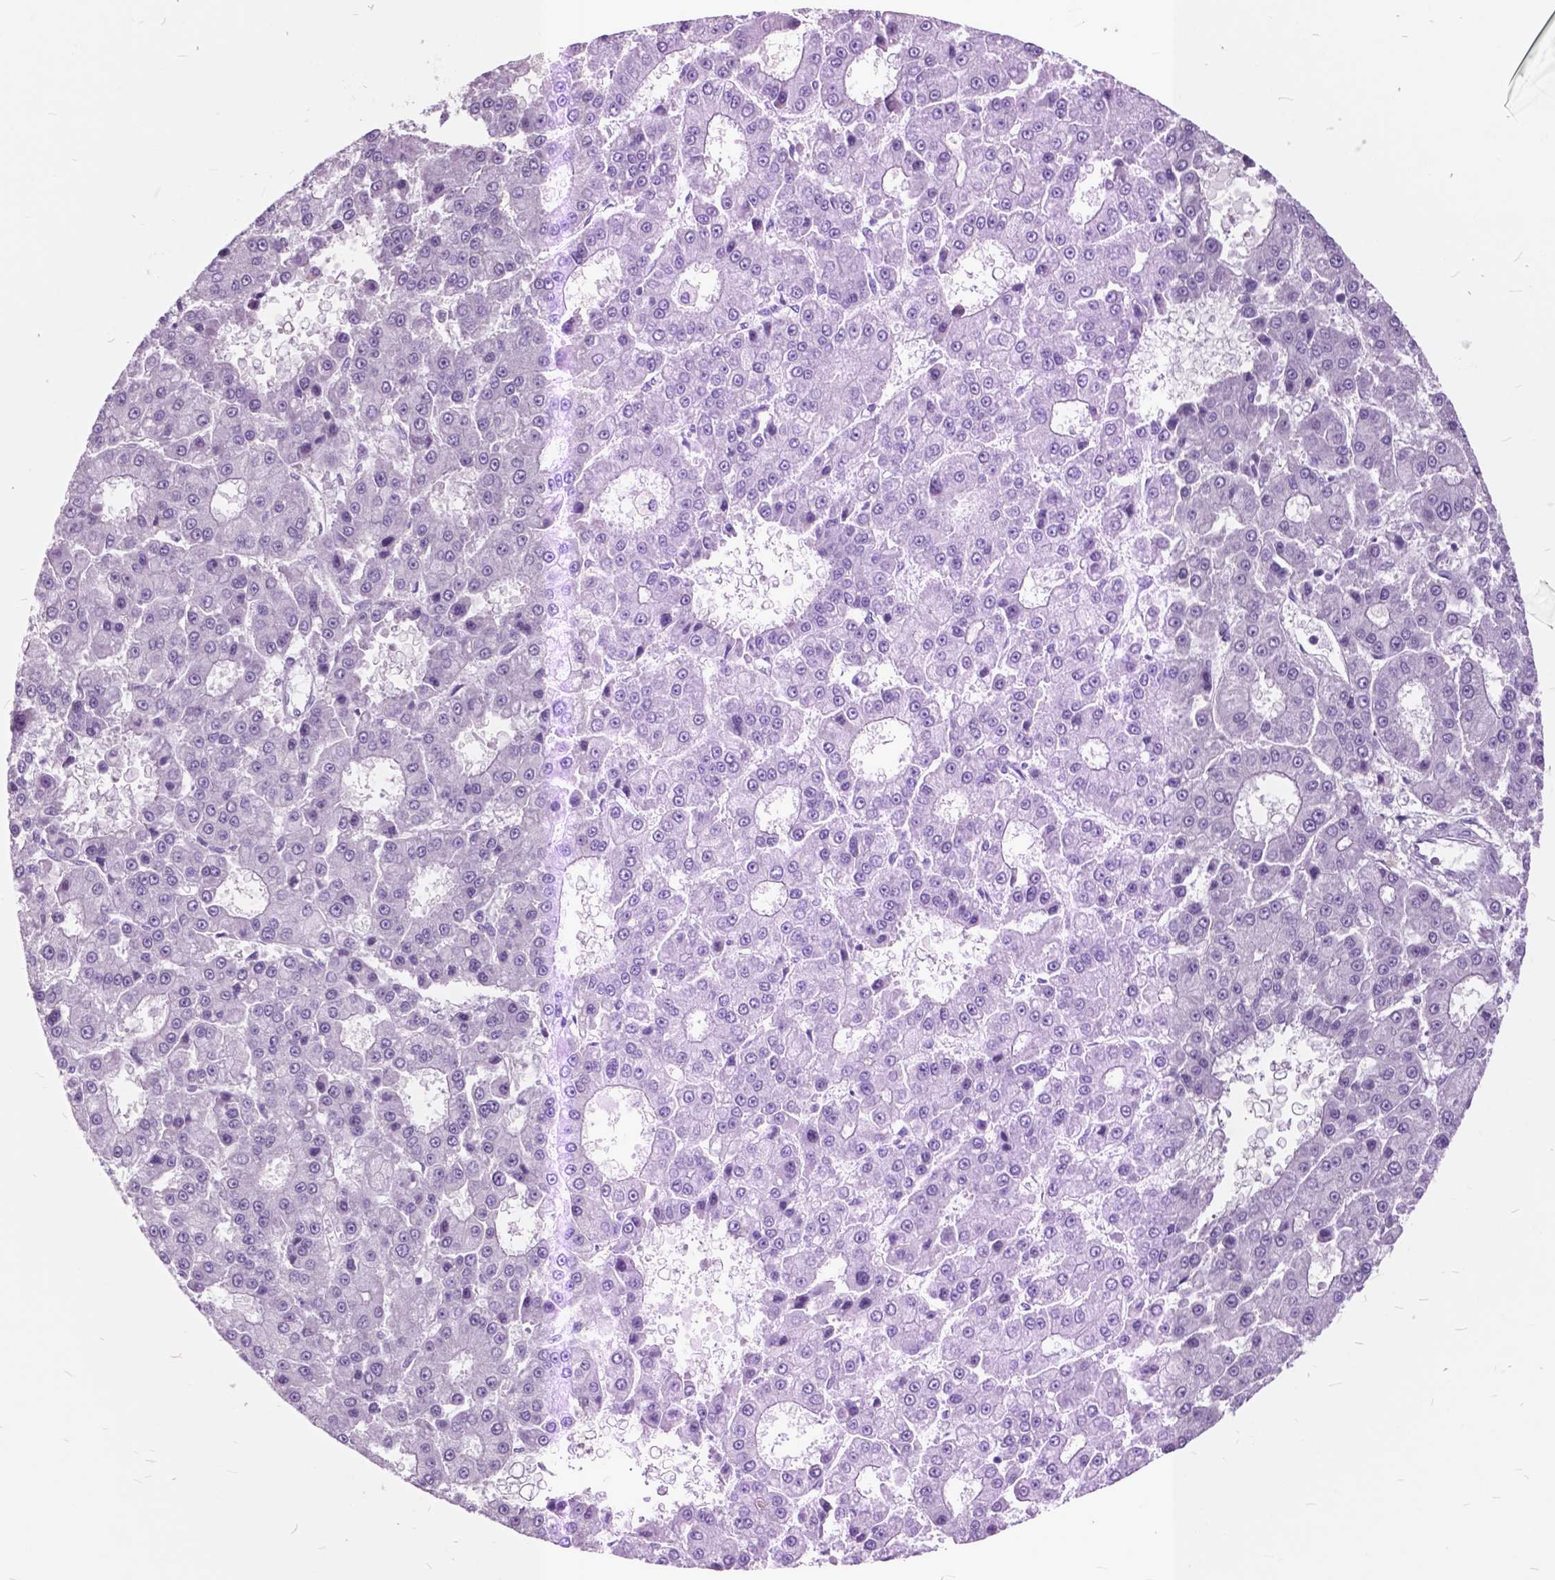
{"staining": {"intensity": "negative", "quantity": "none", "location": "none"}, "tissue": "liver cancer", "cell_type": "Tumor cells", "image_type": "cancer", "snomed": [{"axis": "morphology", "description": "Carcinoma, Hepatocellular, NOS"}, {"axis": "topography", "description": "Liver"}], "caption": "Immunohistochemistry histopathology image of human liver hepatocellular carcinoma stained for a protein (brown), which shows no staining in tumor cells.", "gene": "GDF9", "patient": {"sex": "male", "age": 70}}